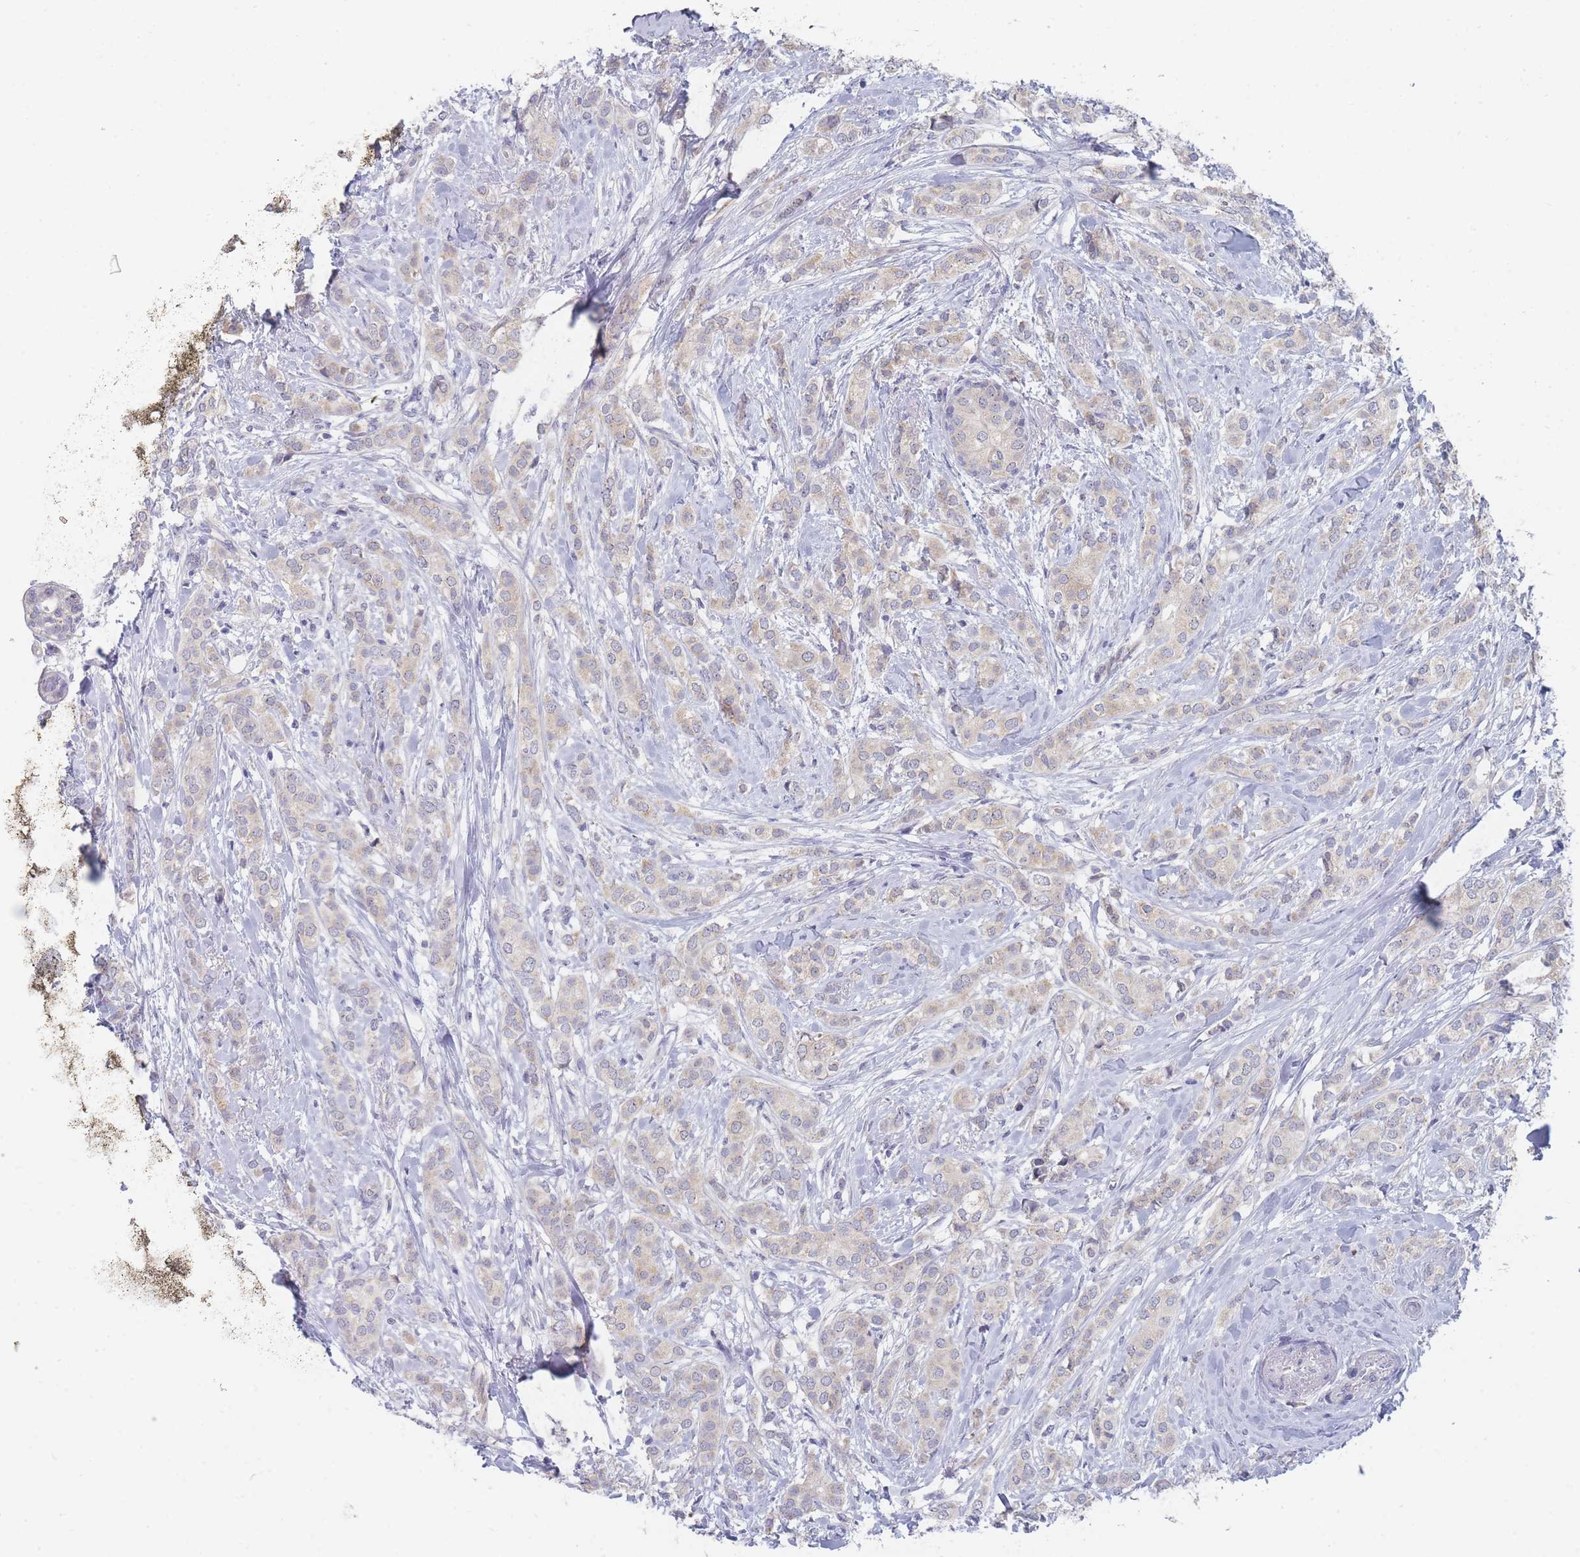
{"staining": {"intensity": "negative", "quantity": "none", "location": "none"}, "tissue": "breast cancer", "cell_type": "Tumor cells", "image_type": "cancer", "snomed": [{"axis": "morphology", "description": "Duct carcinoma"}, {"axis": "topography", "description": "Breast"}], "caption": "IHC image of human breast infiltrating ductal carcinoma stained for a protein (brown), which displays no positivity in tumor cells.", "gene": "RNF8", "patient": {"sex": "female", "age": 73}}